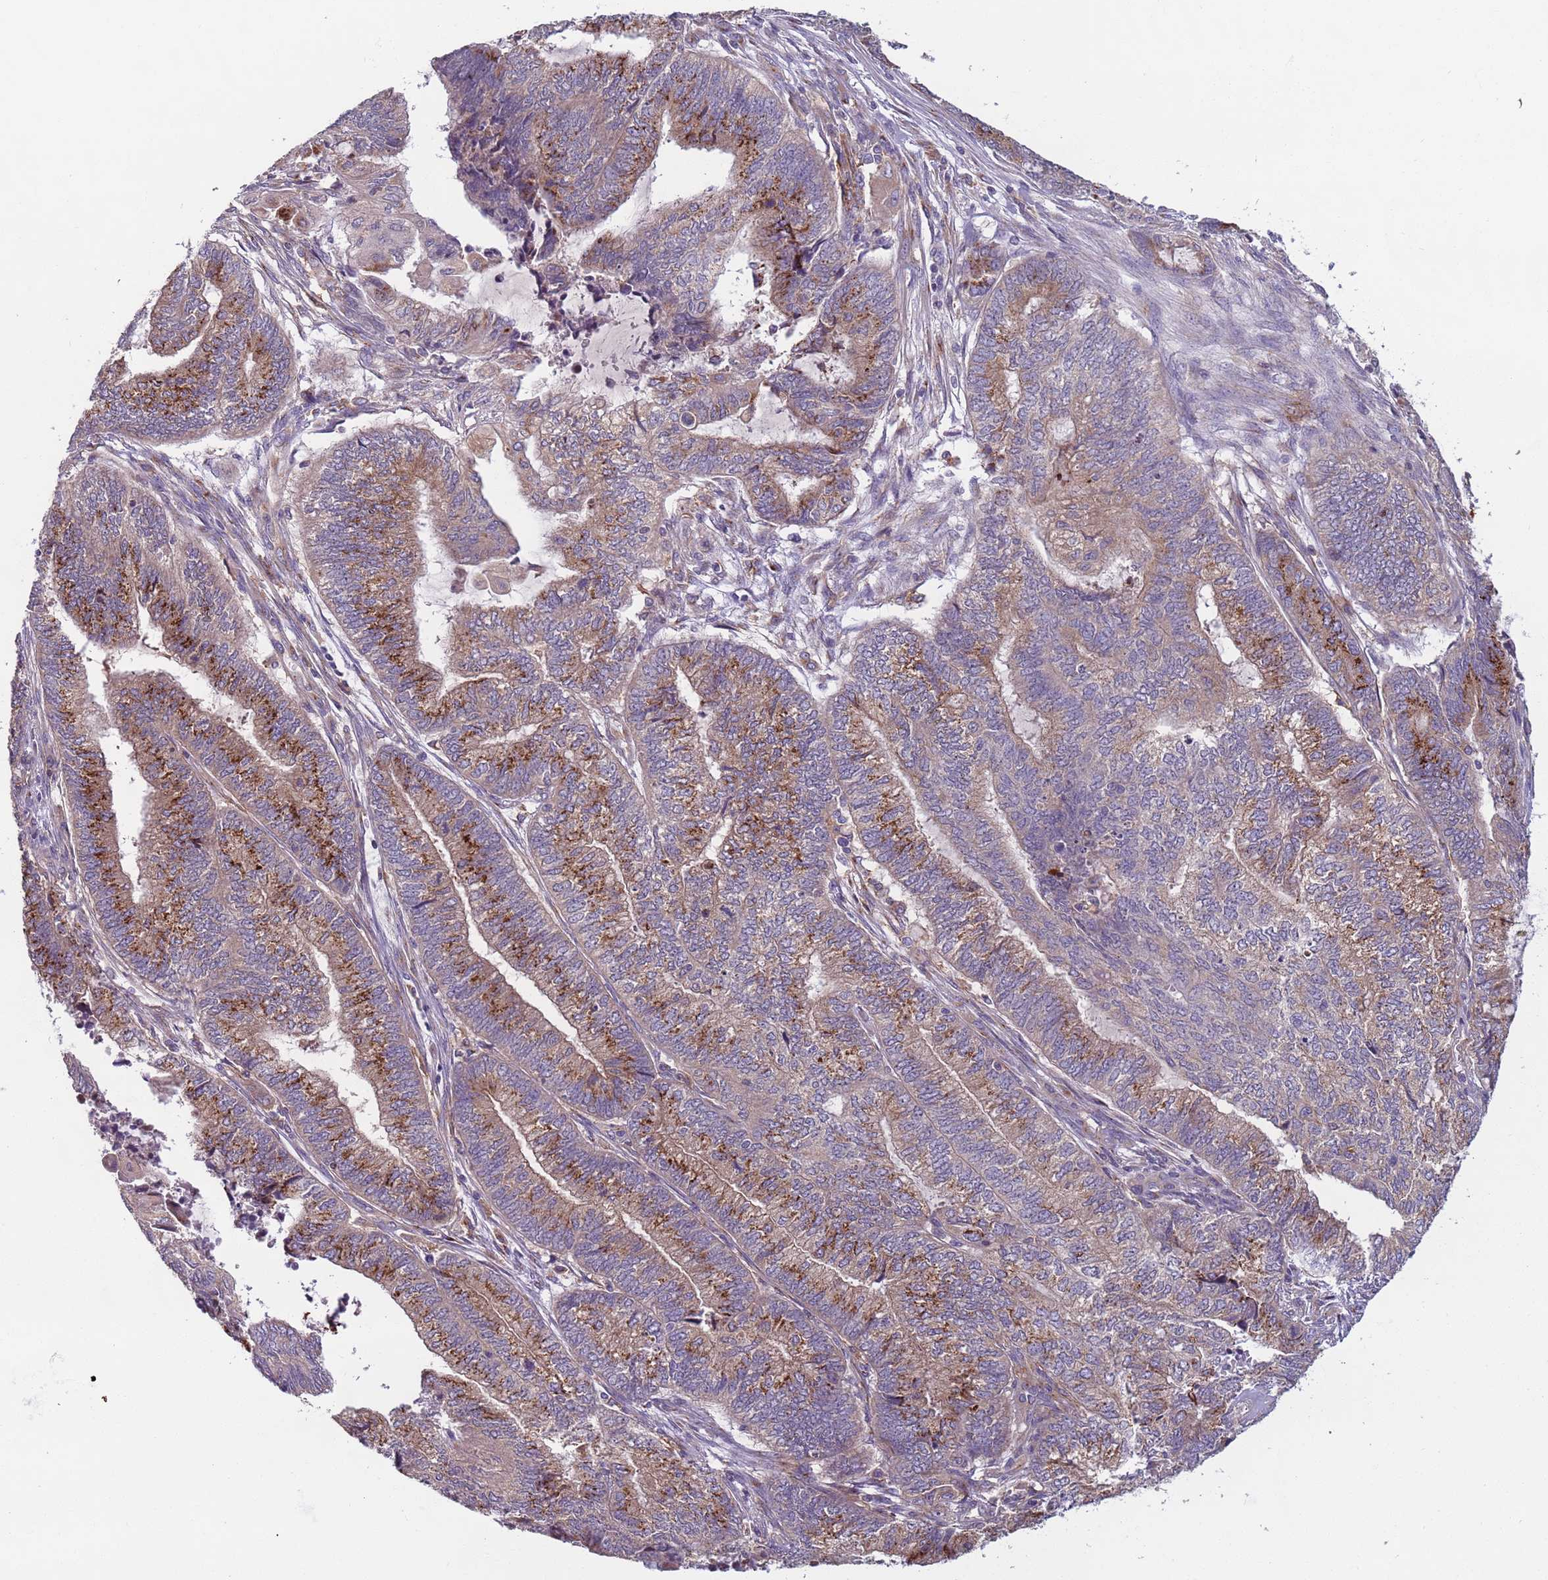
{"staining": {"intensity": "strong", "quantity": "25%-75%", "location": "cytoplasmic/membranous"}, "tissue": "endometrial cancer", "cell_type": "Tumor cells", "image_type": "cancer", "snomed": [{"axis": "morphology", "description": "Adenocarcinoma, NOS"}, {"axis": "topography", "description": "Uterus"}, {"axis": "topography", "description": "Endometrium"}], "caption": "The immunohistochemical stain labels strong cytoplasmic/membranous expression in tumor cells of endometrial adenocarcinoma tissue.", "gene": "AKTIP", "patient": {"sex": "female", "age": 70}}